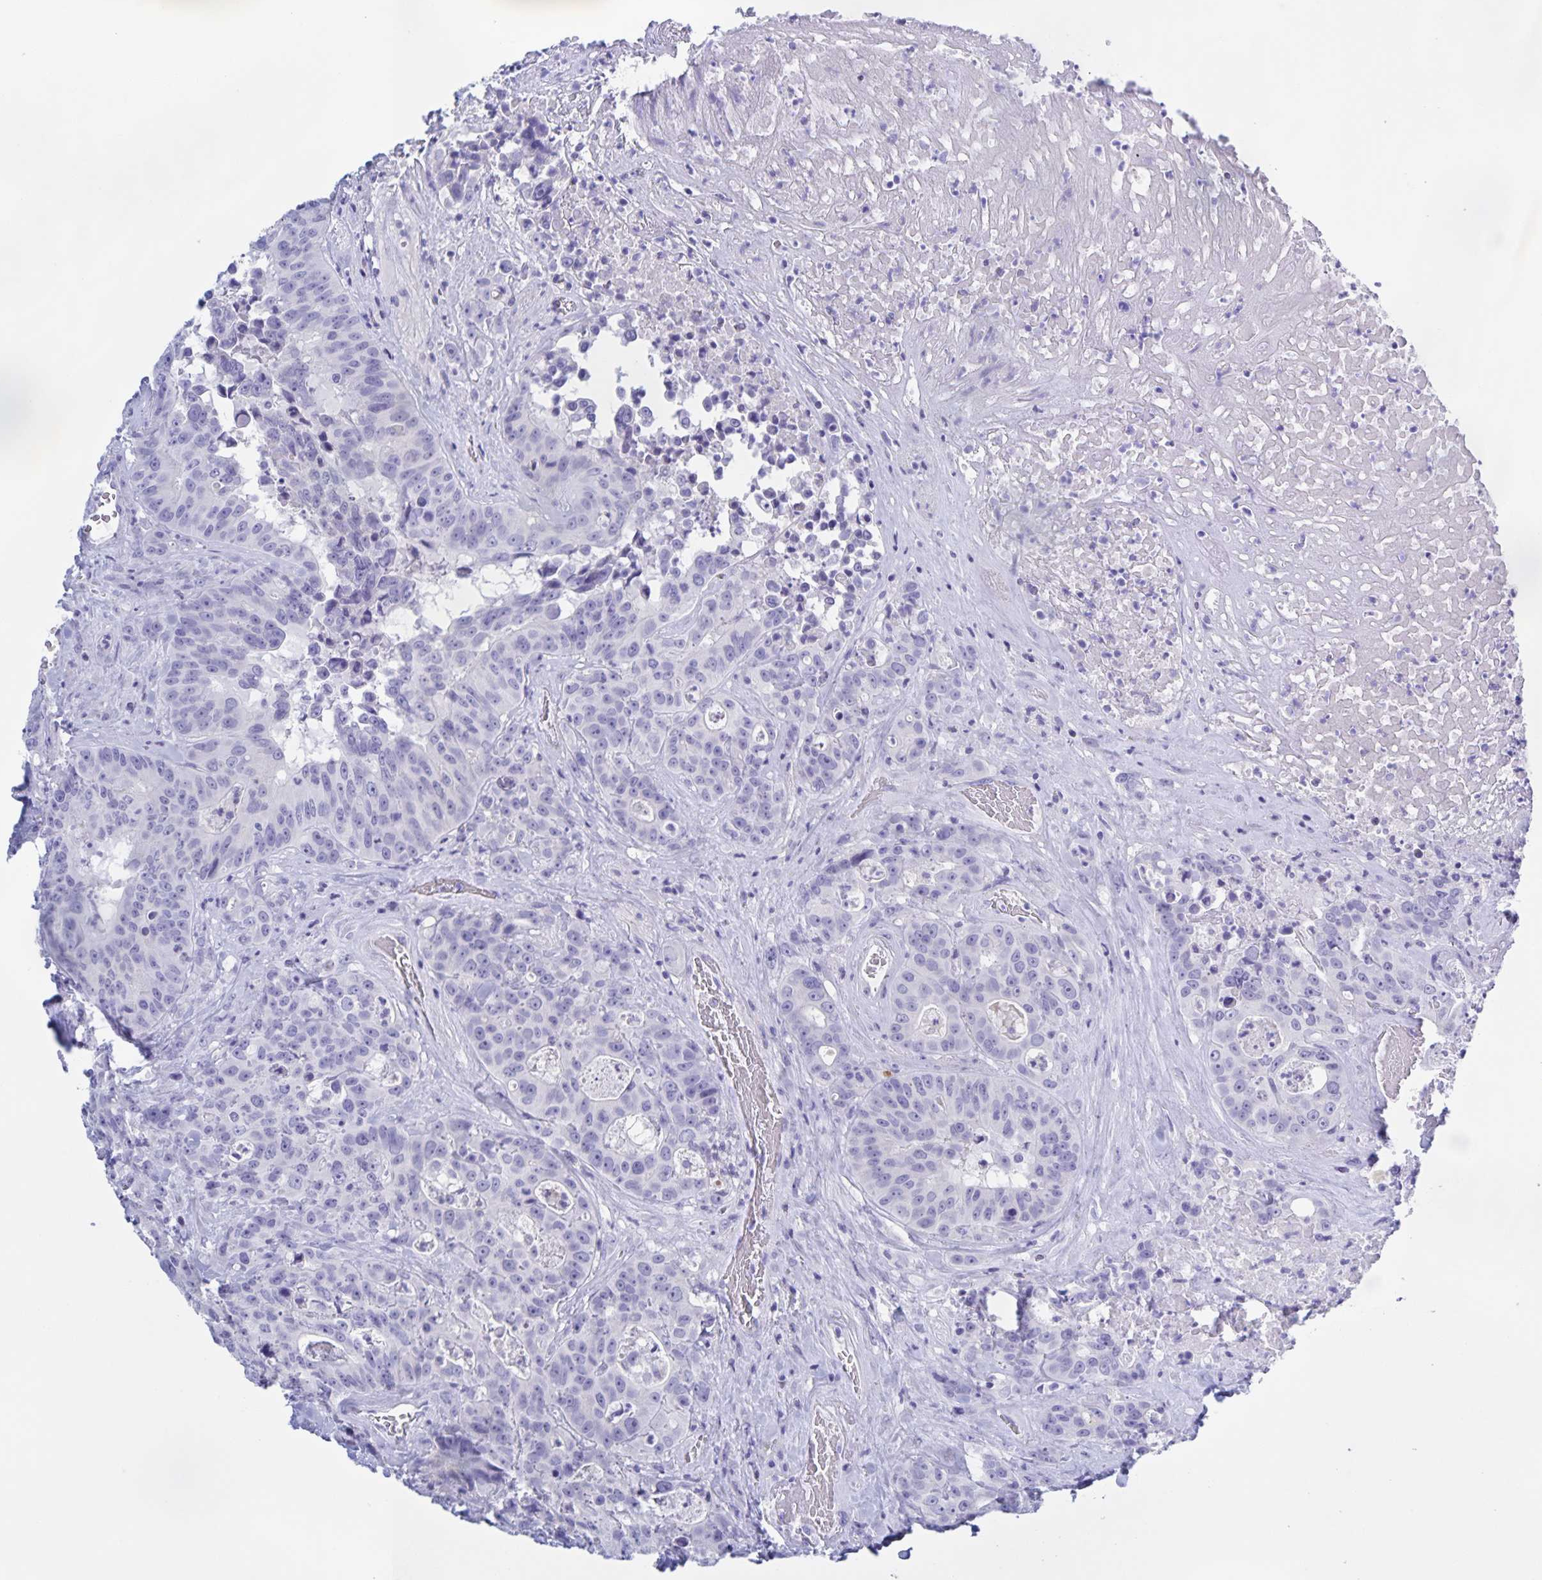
{"staining": {"intensity": "negative", "quantity": "none", "location": "none"}, "tissue": "colorectal cancer", "cell_type": "Tumor cells", "image_type": "cancer", "snomed": [{"axis": "morphology", "description": "Adenocarcinoma, NOS"}, {"axis": "topography", "description": "Rectum"}], "caption": "This is an IHC image of colorectal cancer (adenocarcinoma). There is no positivity in tumor cells.", "gene": "CATSPER4", "patient": {"sex": "female", "age": 62}}